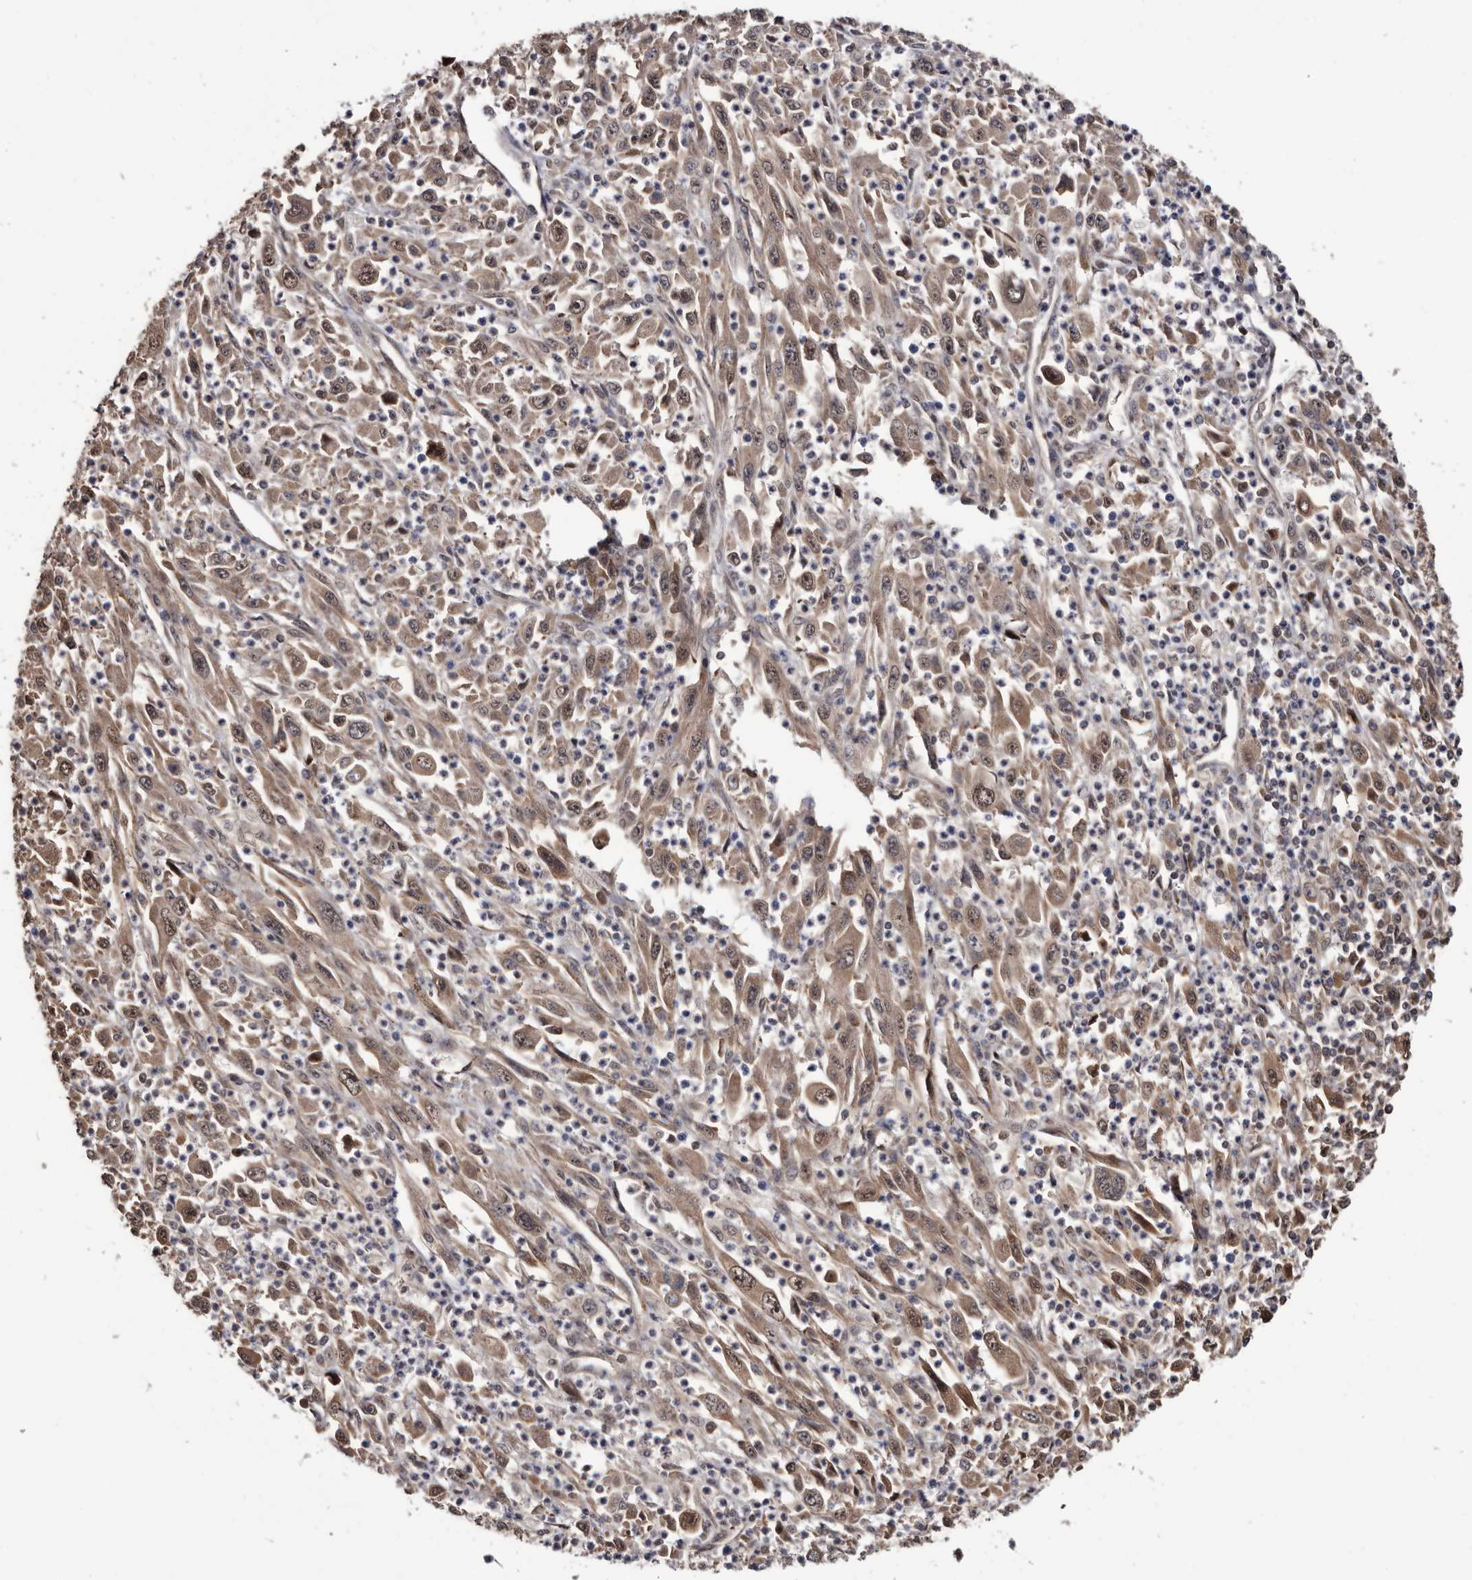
{"staining": {"intensity": "weak", "quantity": ">75%", "location": "cytoplasmic/membranous"}, "tissue": "melanoma", "cell_type": "Tumor cells", "image_type": "cancer", "snomed": [{"axis": "morphology", "description": "Malignant melanoma, Metastatic site"}, {"axis": "topography", "description": "Skin"}], "caption": "Protein staining by immunohistochemistry exhibits weak cytoplasmic/membranous staining in approximately >75% of tumor cells in melanoma.", "gene": "TTI2", "patient": {"sex": "female", "age": 56}}